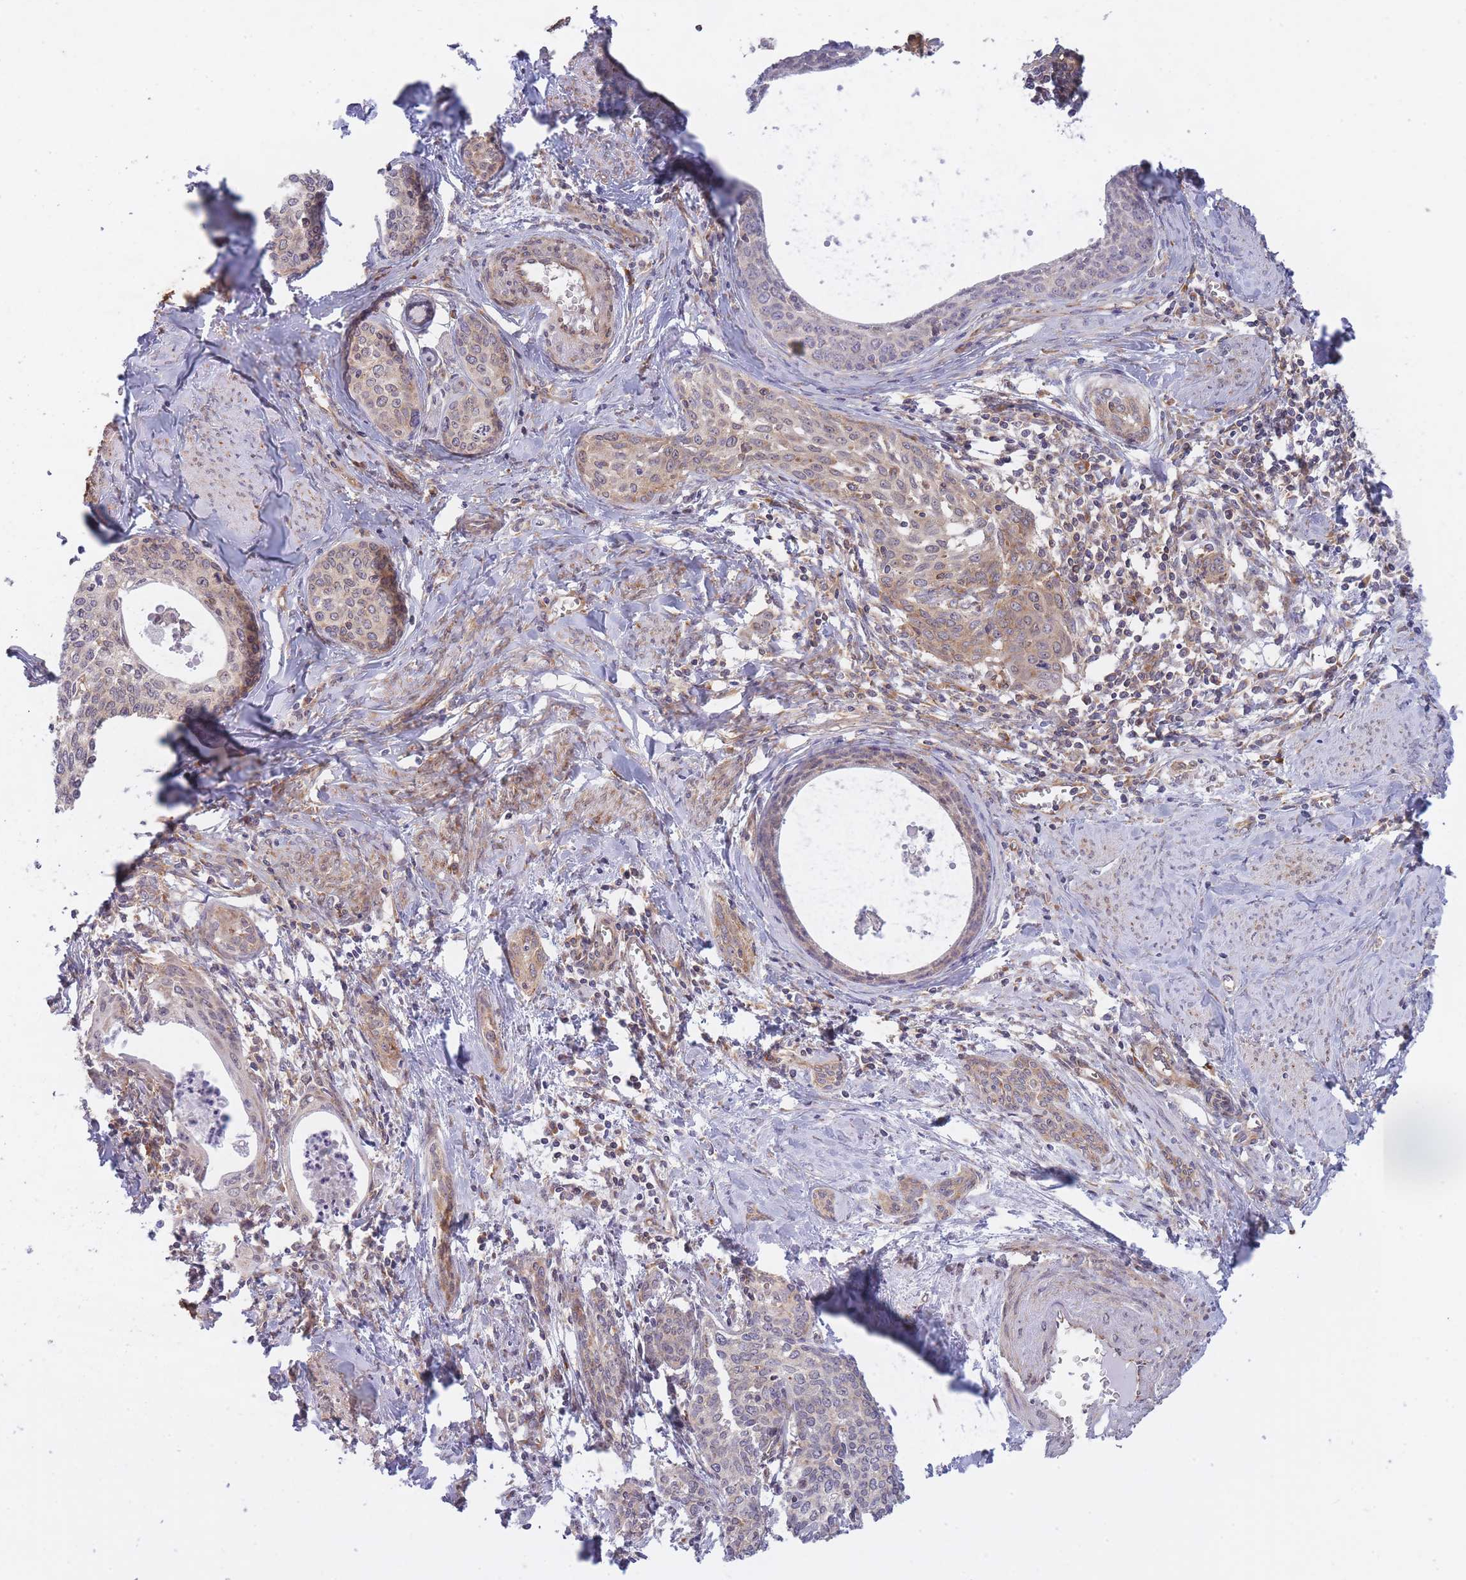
{"staining": {"intensity": "weak", "quantity": ">75%", "location": "cytoplasmic/membranous,nuclear"}, "tissue": "cervical cancer", "cell_type": "Tumor cells", "image_type": "cancer", "snomed": [{"axis": "morphology", "description": "Squamous cell carcinoma, NOS"}, {"axis": "morphology", "description": "Adenocarcinoma, NOS"}, {"axis": "topography", "description": "Cervix"}], "caption": "Brown immunohistochemical staining in human cervical cancer reveals weak cytoplasmic/membranous and nuclear expression in about >75% of tumor cells.", "gene": "CCDC124", "patient": {"sex": "female", "age": 52}}